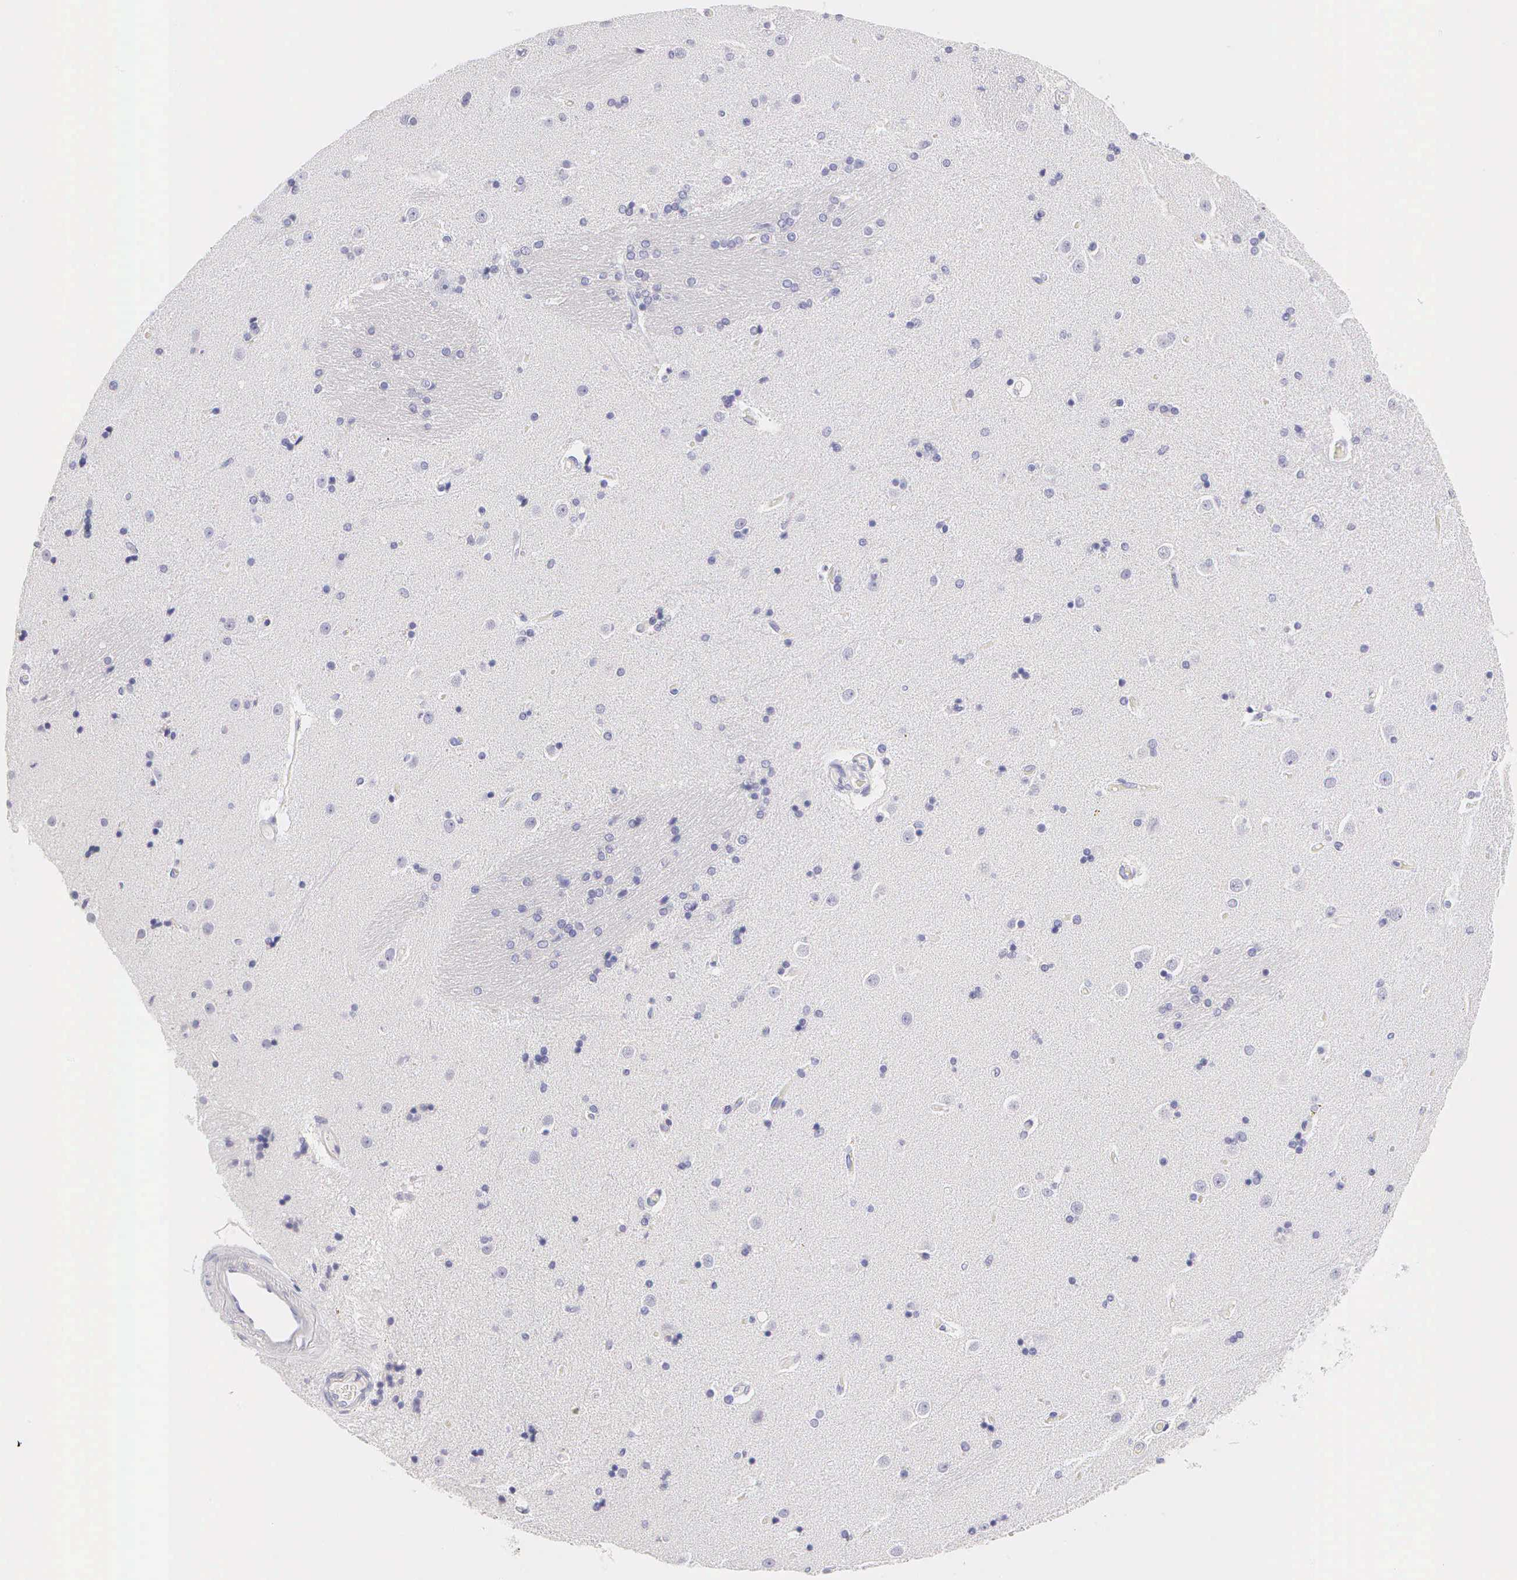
{"staining": {"intensity": "negative", "quantity": "none", "location": "none"}, "tissue": "caudate", "cell_type": "Glial cells", "image_type": "normal", "snomed": [{"axis": "morphology", "description": "Normal tissue, NOS"}, {"axis": "topography", "description": "Lateral ventricle wall"}], "caption": "This photomicrograph is of benign caudate stained with IHC to label a protein in brown with the nuclei are counter-stained blue. There is no expression in glial cells. (Immunohistochemistry, brightfield microscopy, high magnification).", "gene": "KRT17", "patient": {"sex": "female", "age": 54}}